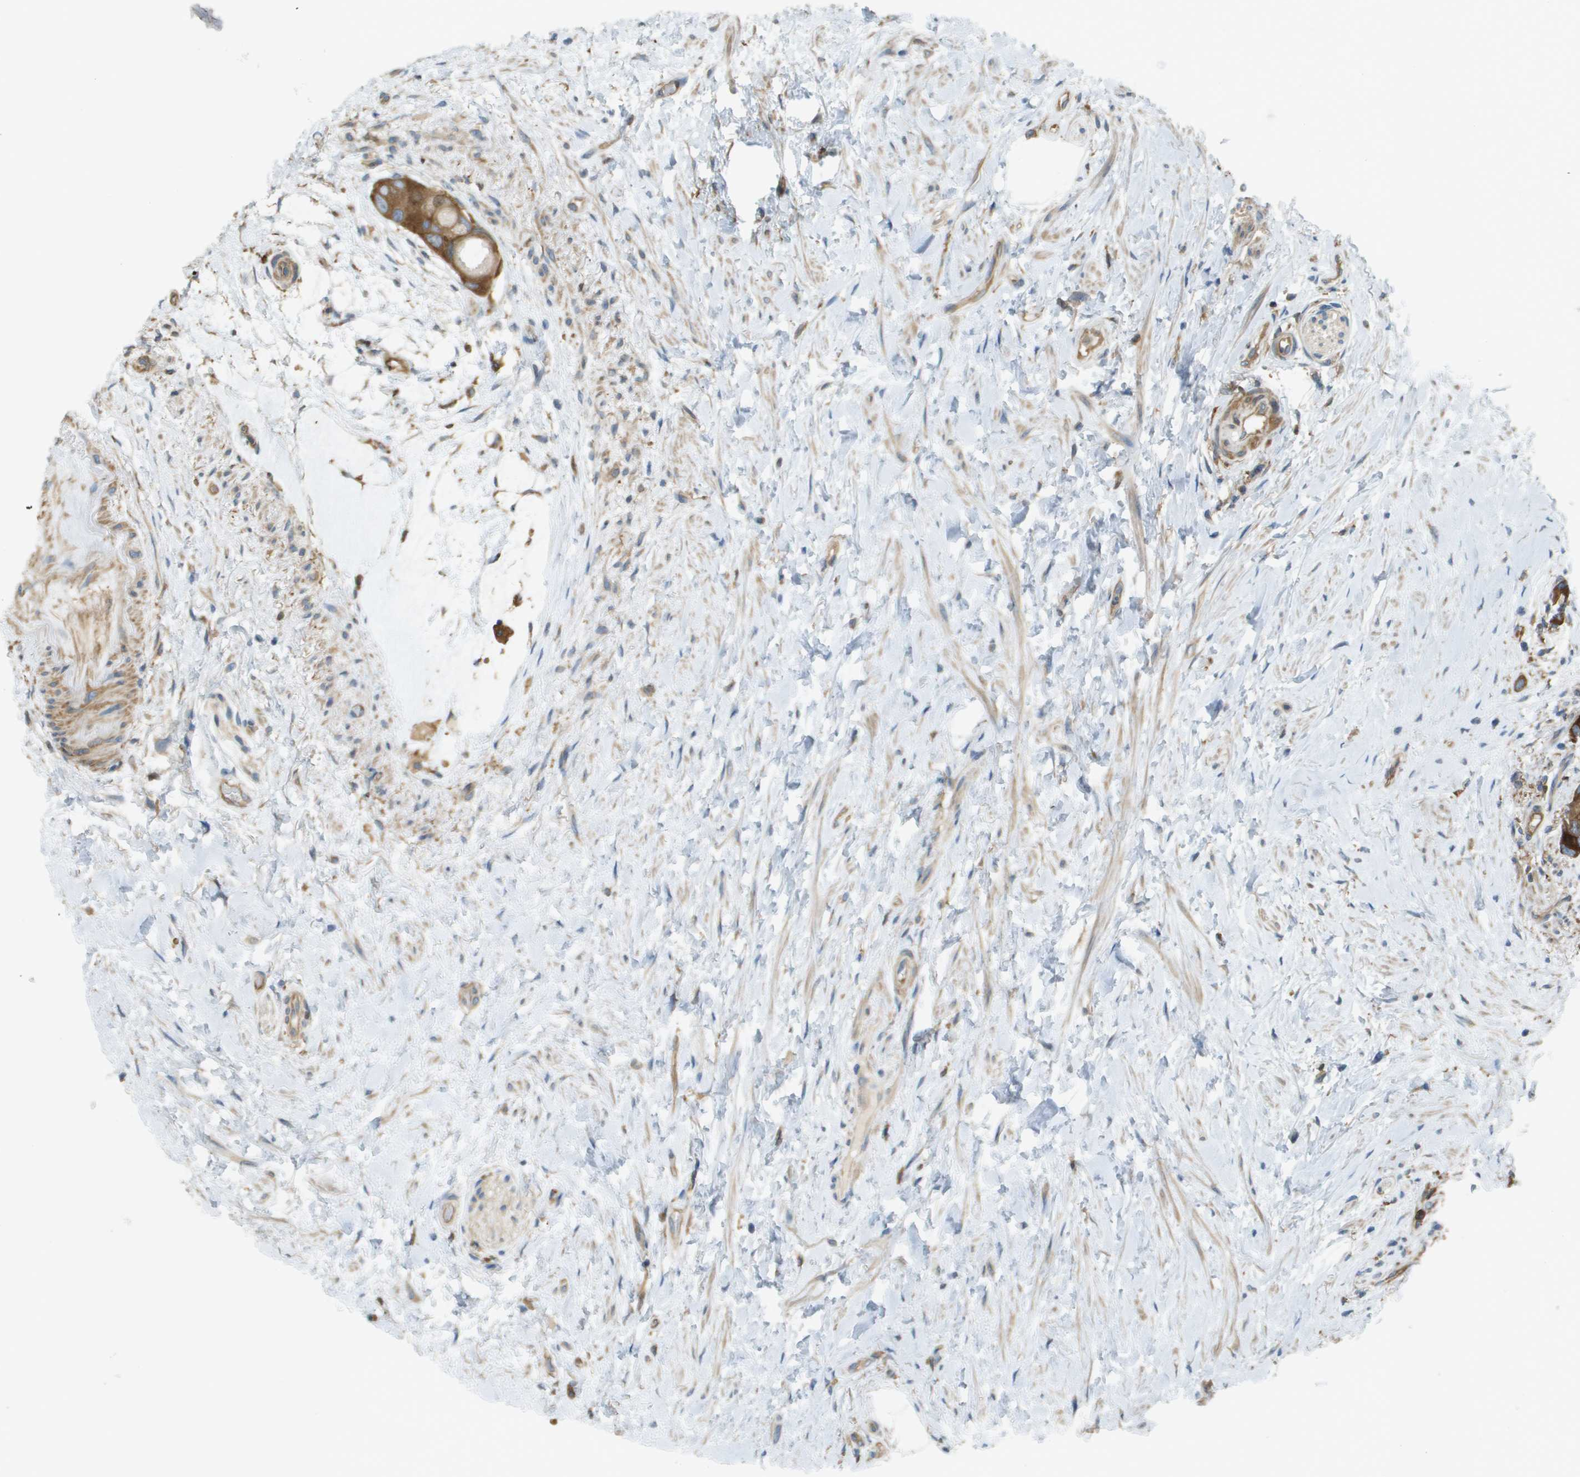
{"staining": {"intensity": "moderate", "quantity": ">75%", "location": "cytoplasmic/membranous"}, "tissue": "colorectal cancer", "cell_type": "Tumor cells", "image_type": "cancer", "snomed": [{"axis": "morphology", "description": "Adenocarcinoma, NOS"}, {"axis": "topography", "description": "Rectum"}], "caption": "DAB immunohistochemical staining of human colorectal cancer (adenocarcinoma) demonstrates moderate cytoplasmic/membranous protein staining in approximately >75% of tumor cells.", "gene": "CORO1B", "patient": {"sex": "male", "age": 51}}